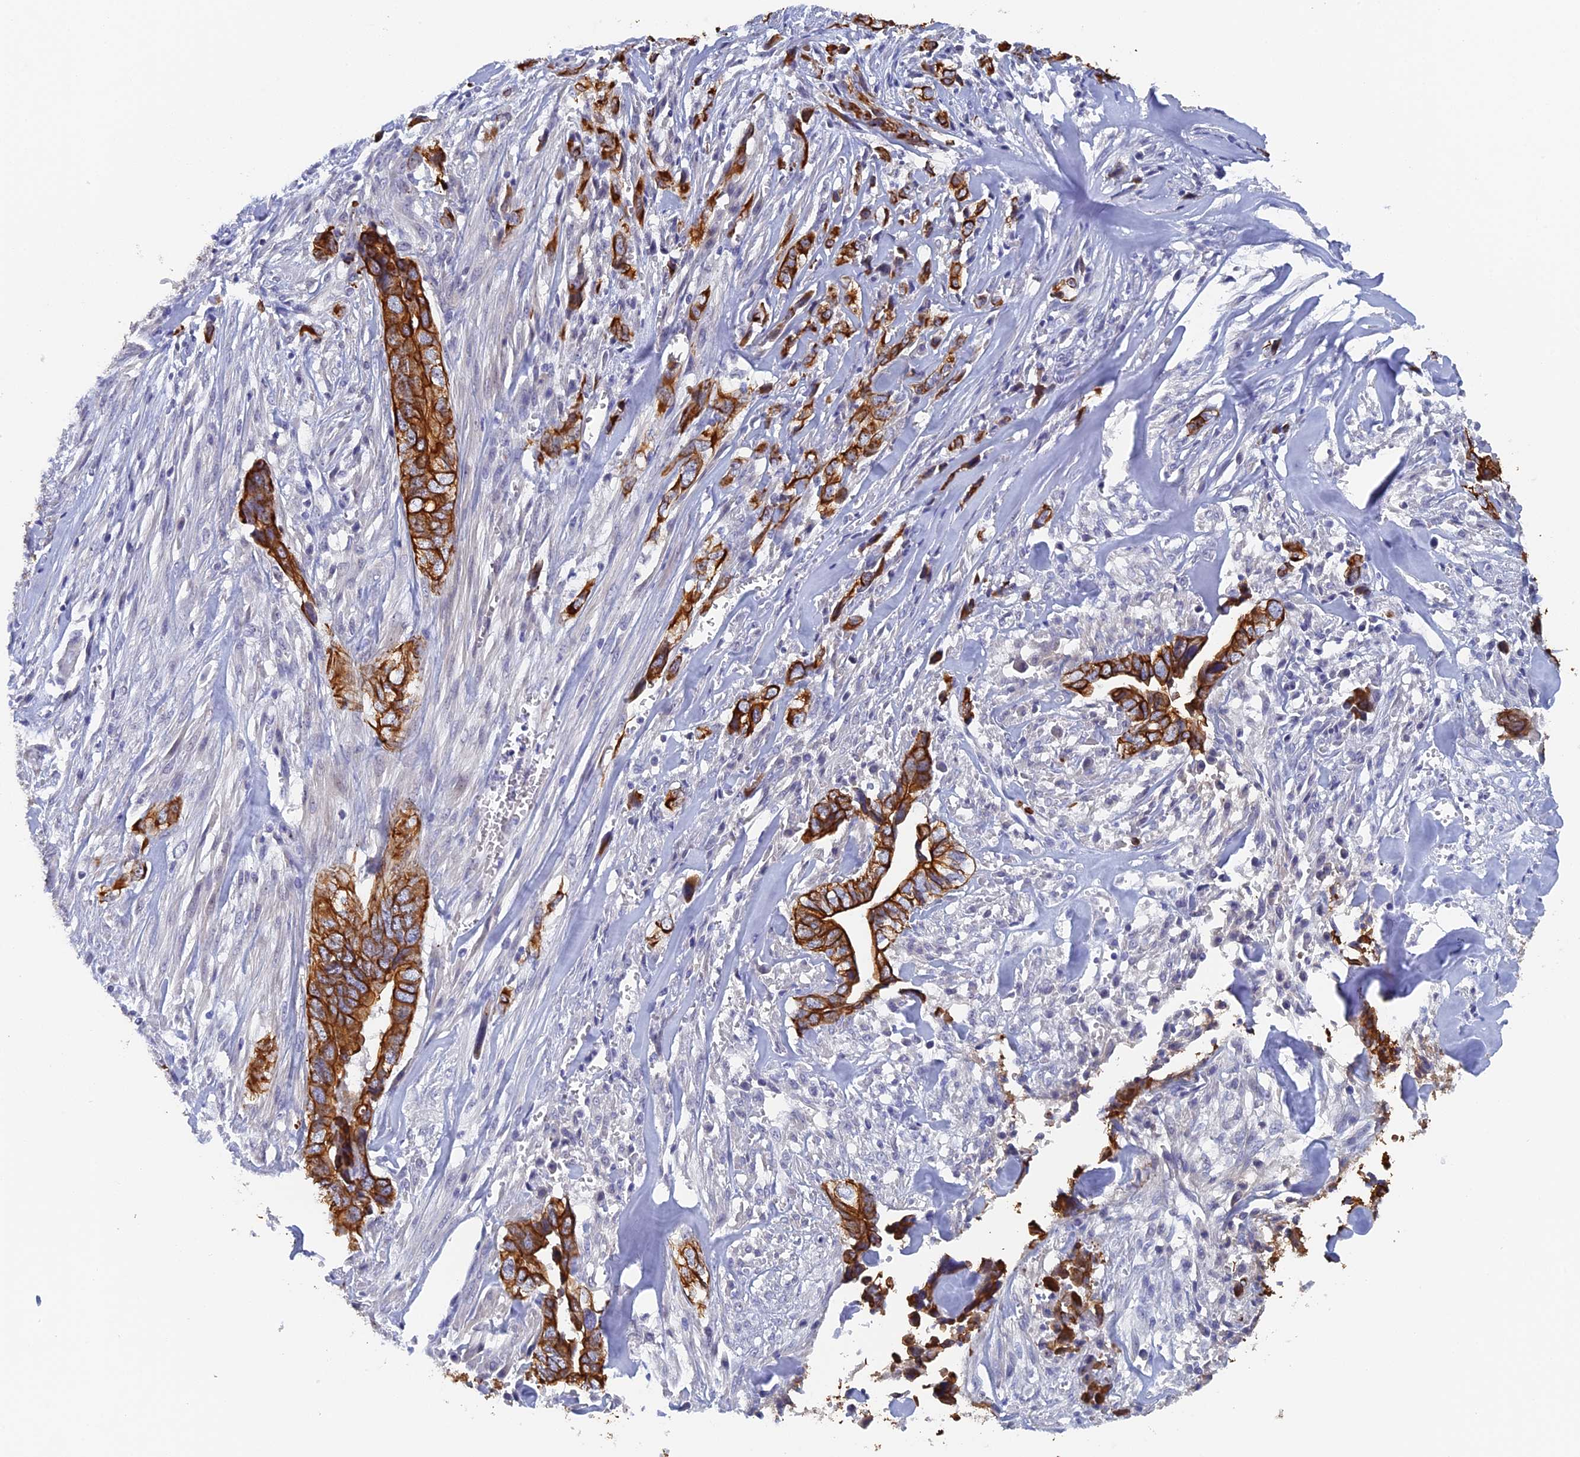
{"staining": {"intensity": "strong", "quantity": ">75%", "location": "cytoplasmic/membranous"}, "tissue": "liver cancer", "cell_type": "Tumor cells", "image_type": "cancer", "snomed": [{"axis": "morphology", "description": "Cholangiocarcinoma"}, {"axis": "topography", "description": "Liver"}], "caption": "Liver cancer stained with a brown dye demonstrates strong cytoplasmic/membranous positive positivity in approximately >75% of tumor cells.", "gene": "SRFBP1", "patient": {"sex": "female", "age": 79}}